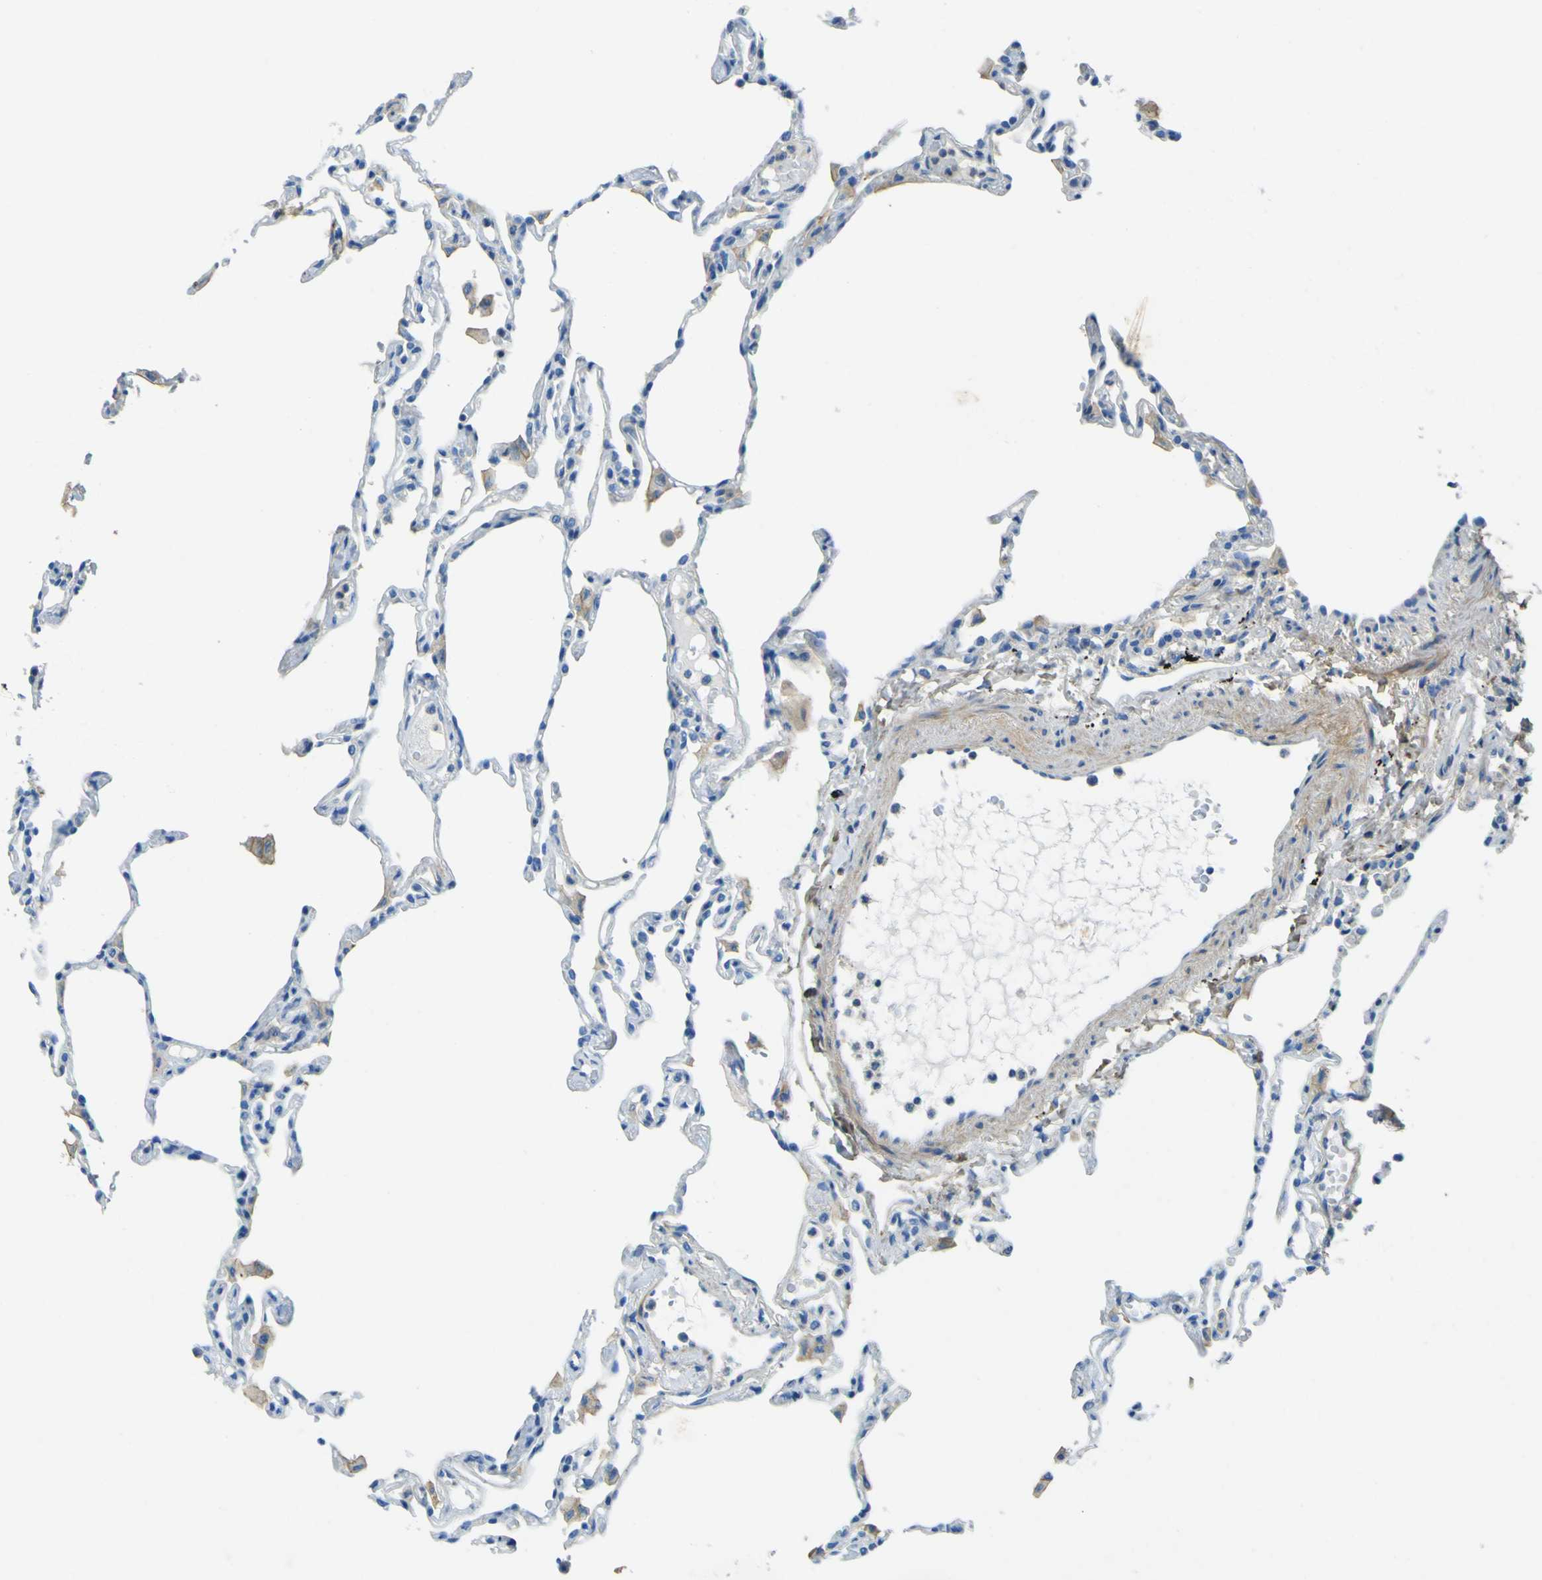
{"staining": {"intensity": "negative", "quantity": "none", "location": "none"}, "tissue": "lung", "cell_type": "Alveolar cells", "image_type": "normal", "snomed": [{"axis": "morphology", "description": "Normal tissue, NOS"}, {"axis": "topography", "description": "Lung"}], "caption": "Lung stained for a protein using immunohistochemistry (IHC) exhibits no positivity alveolar cells.", "gene": "OGN", "patient": {"sex": "female", "age": 49}}